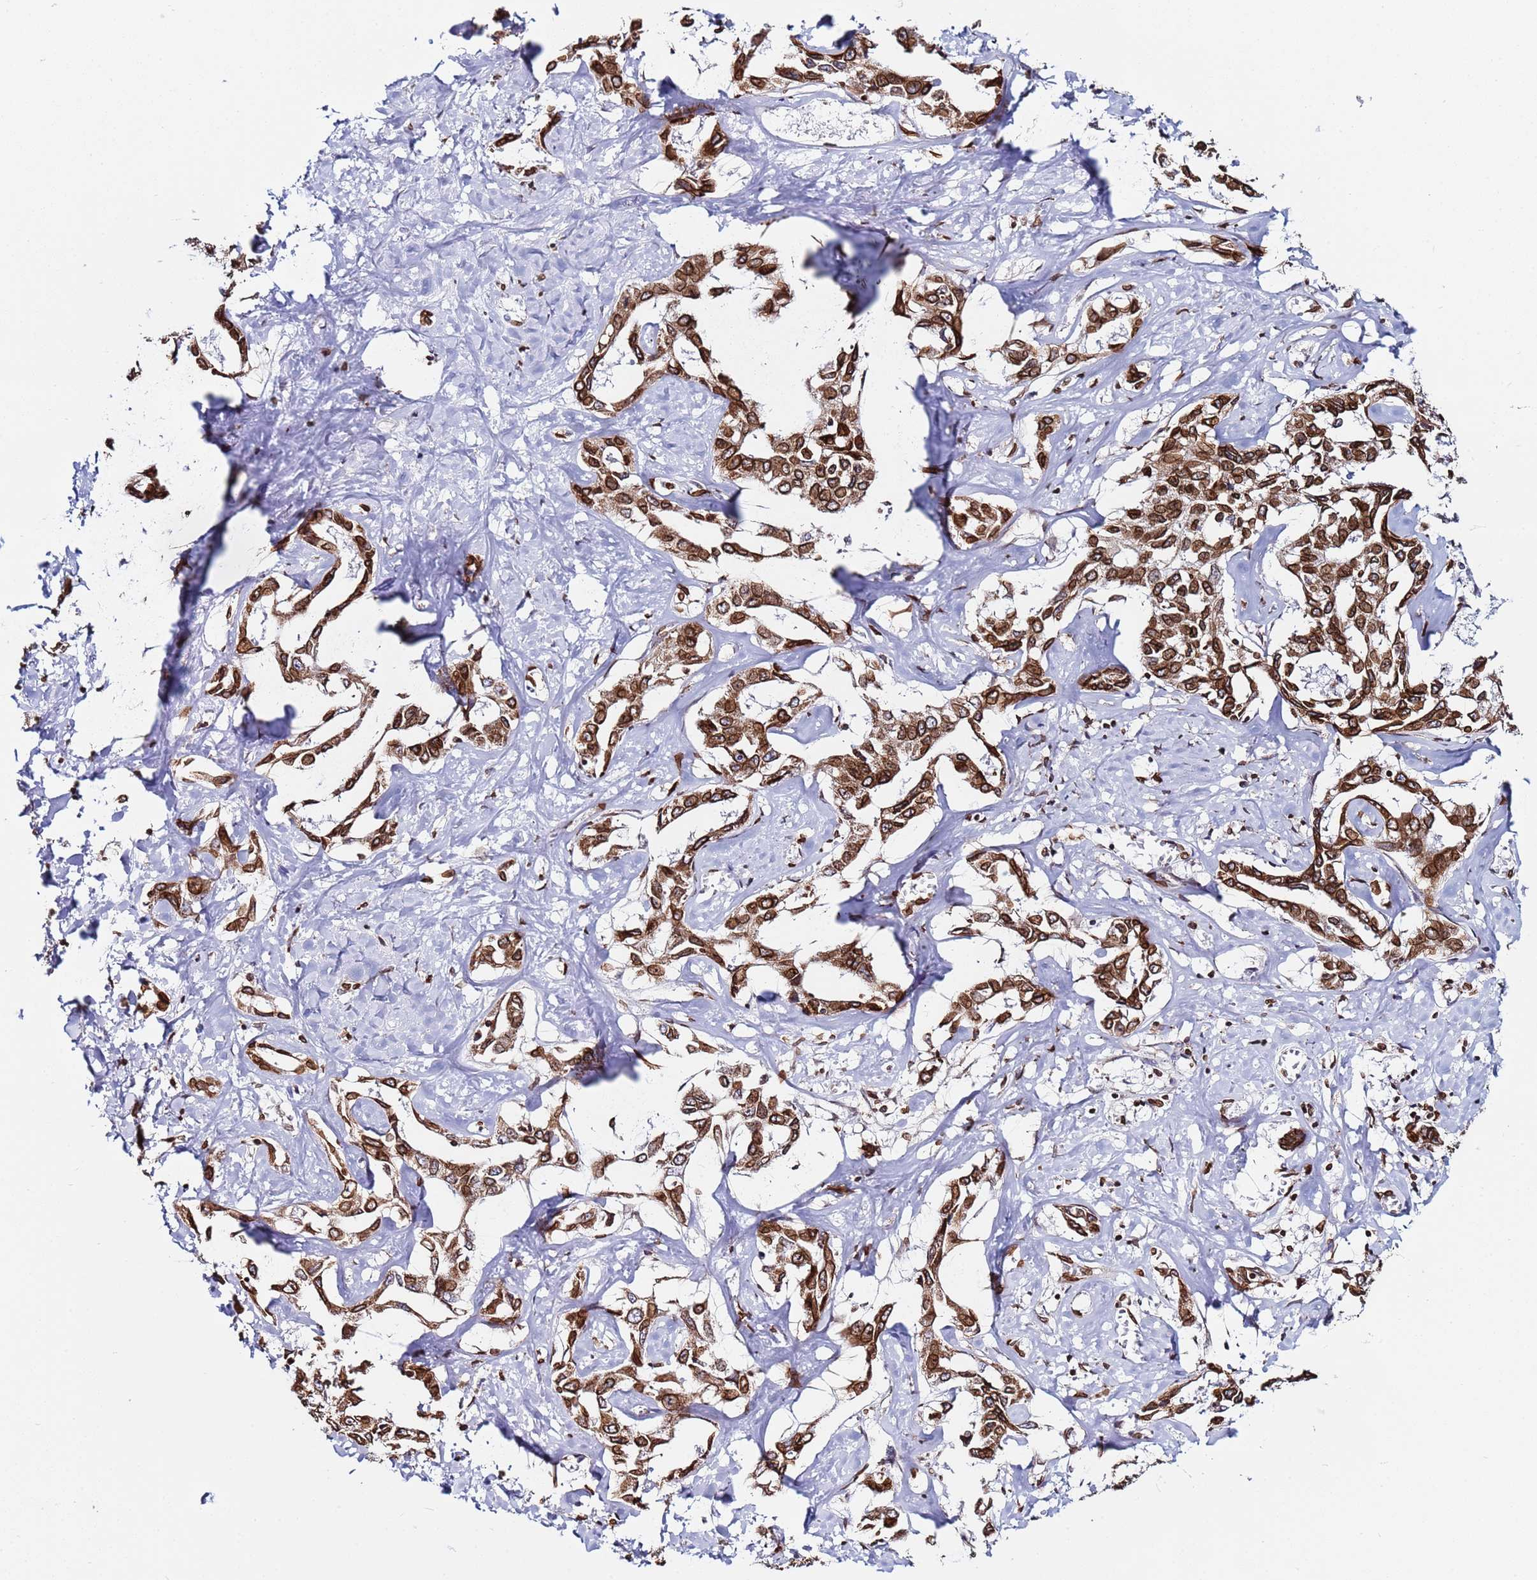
{"staining": {"intensity": "strong", "quantity": ">75%", "location": "cytoplasmic/membranous,nuclear"}, "tissue": "liver cancer", "cell_type": "Tumor cells", "image_type": "cancer", "snomed": [{"axis": "morphology", "description": "Cholangiocarcinoma"}, {"axis": "topography", "description": "Liver"}], "caption": "Brown immunohistochemical staining in human liver cholangiocarcinoma displays strong cytoplasmic/membranous and nuclear staining in approximately >75% of tumor cells.", "gene": "TOR1AIP1", "patient": {"sex": "male", "age": 59}}